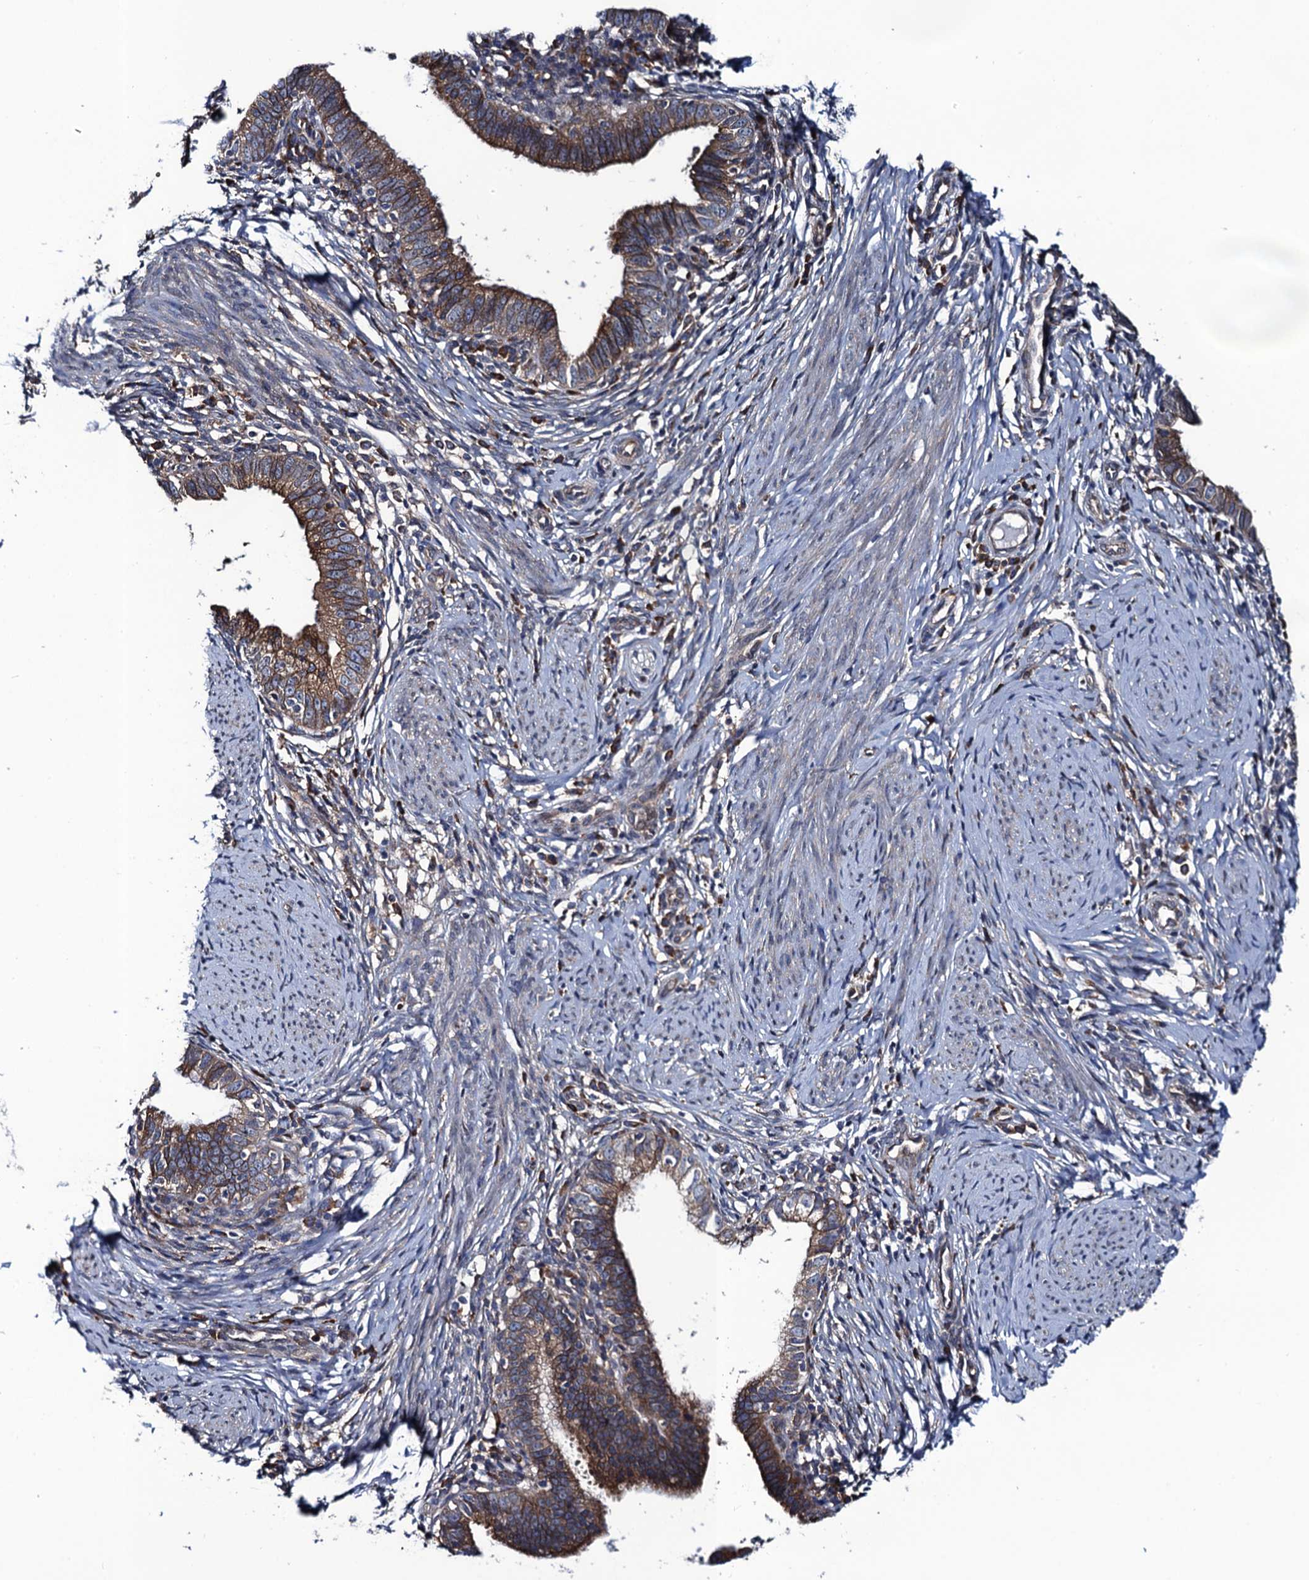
{"staining": {"intensity": "moderate", "quantity": ">75%", "location": "cytoplasmic/membranous"}, "tissue": "cervical cancer", "cell_type": "Tumor cells", "image_type": "cancer", "snomed": [{"axis": "morphology", "description": "Adenocarcinoma, NOS"}, {"axis": "topography", "description": "Cervix"}], "caption": "Protein staining reveals moderate cytoplasmic/membranous staining in about >75% of tumor cells in adenocarcinoma (cervical).", "gene": "PGLS", "patient": {"sex": "female", "age": 36}}